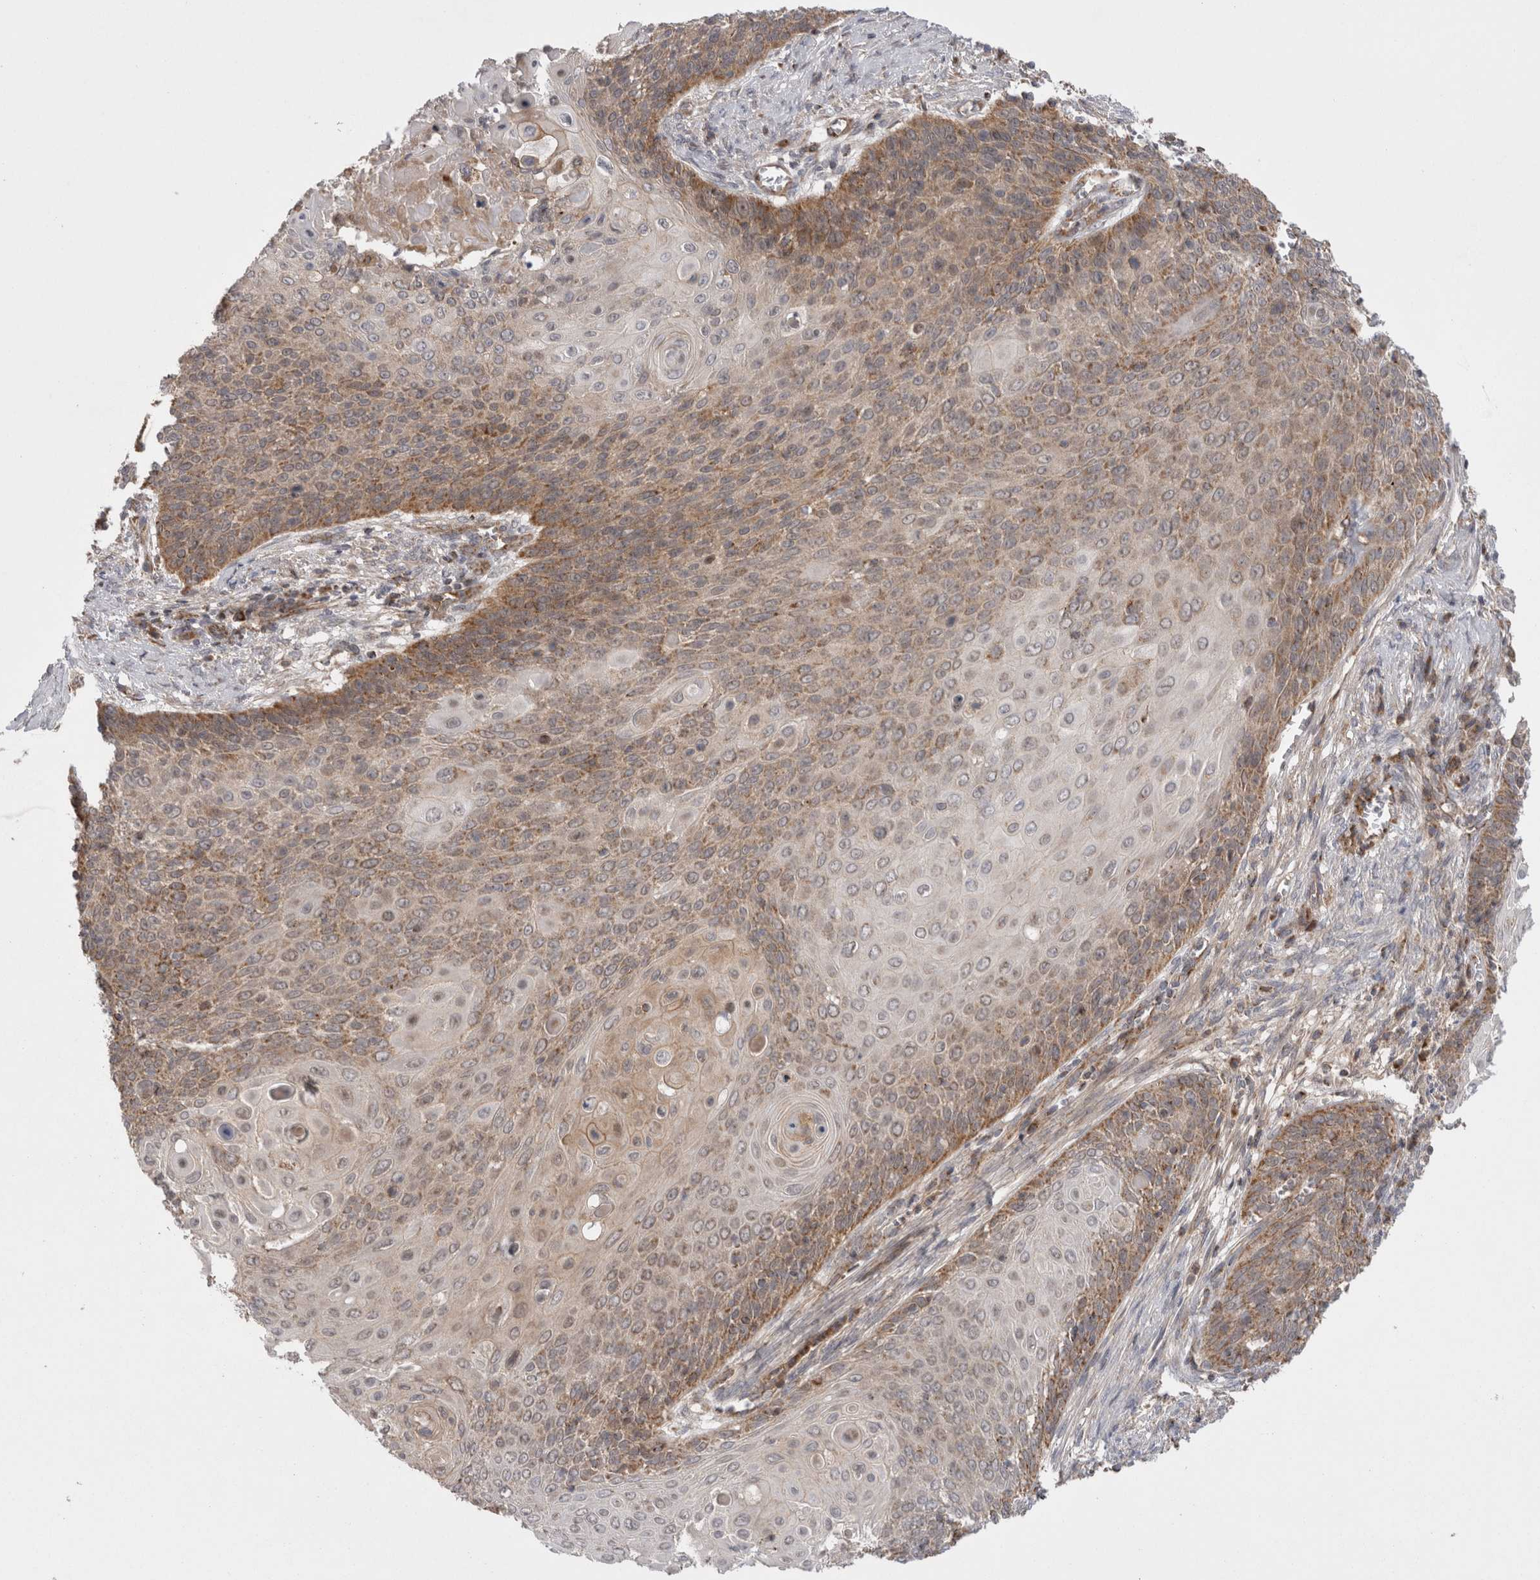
{"staining": {"intensity": "moderate", "quantity": ">75%", "location": "cytoplasmic/membranous"}, "tissue": "cervical cancer", "cell_type": "Tumor cells", "image_type": "cancer", "snomed": [{"axis": "morphology", "description": "Squamous cell carcinoma, NOS"}, {"axis": "topography", "description": "Cervix"}], "caption": "Immunohistochemistry (IHC) of cervical cancer (squamous cell carcinoma) demonstrates medium levels of moderate cytoplasmic/membranous staining in approximately >75% of tumor cells. The protein is stained brown, and the nuclei are stained in blue (DAB IHC with brightfield microscopy, high magnification).", "gene": "DARS2", "patient": {"sex": "female", "age": 39}}